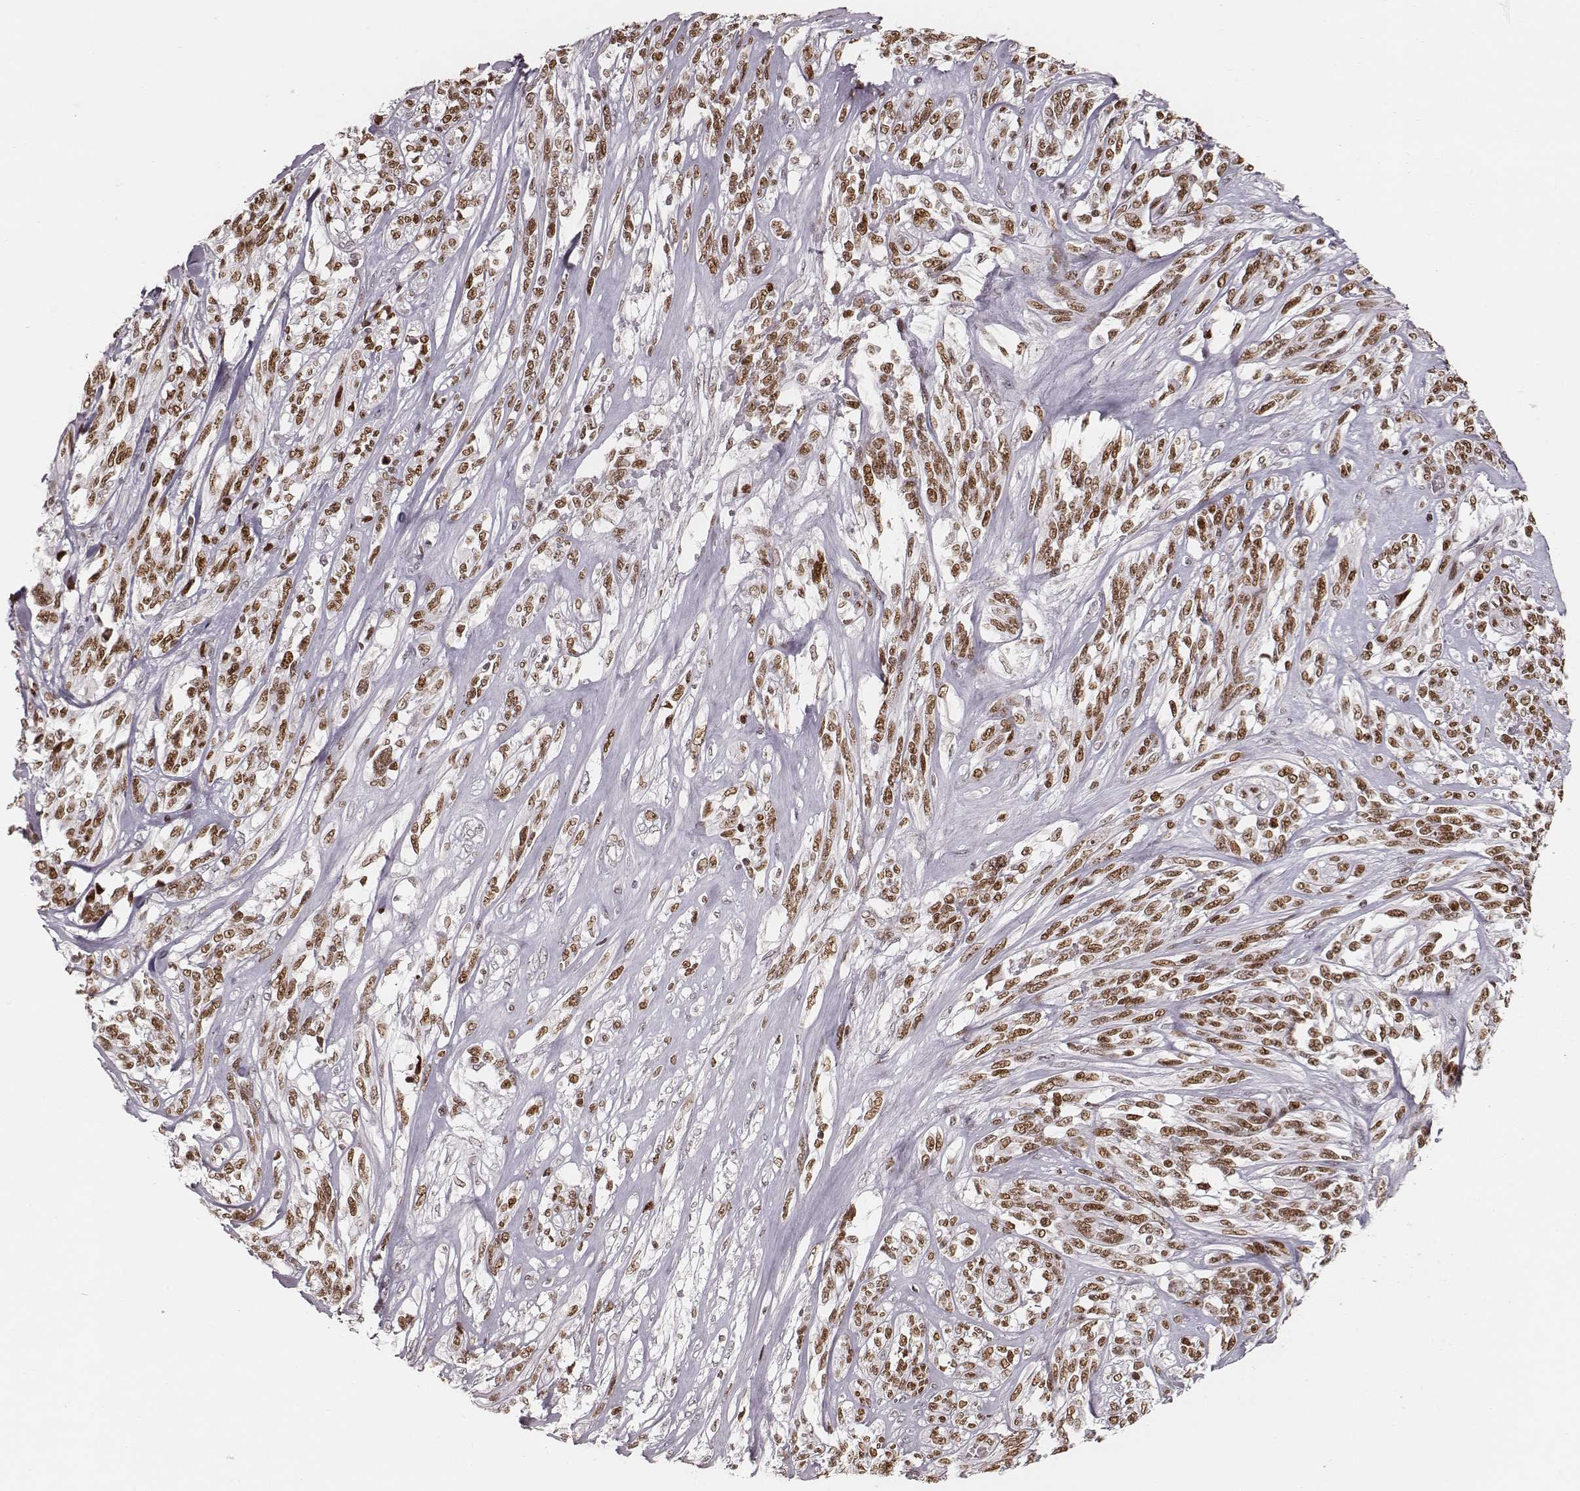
{"staining": {"intensity": "moderate", "quantity": ">75%", "location": "nuclear"}, "tissue": "melanoma", "cell_type": "Tumor cells", "image_type": "cancer", "snomed": [{"axis": "morphology", "description": "Malignant melanoma, NOS"}, {"axis": "topography", "description": "Skin"}], "caption": "An immunohistochemistry image of tumor tissue is shown. Protein staining in brown labels moderate nuclear positivity in melanoma within tumor cells.", "gene": "PARP1", "patient": {"sex": "female", "age": 91}}